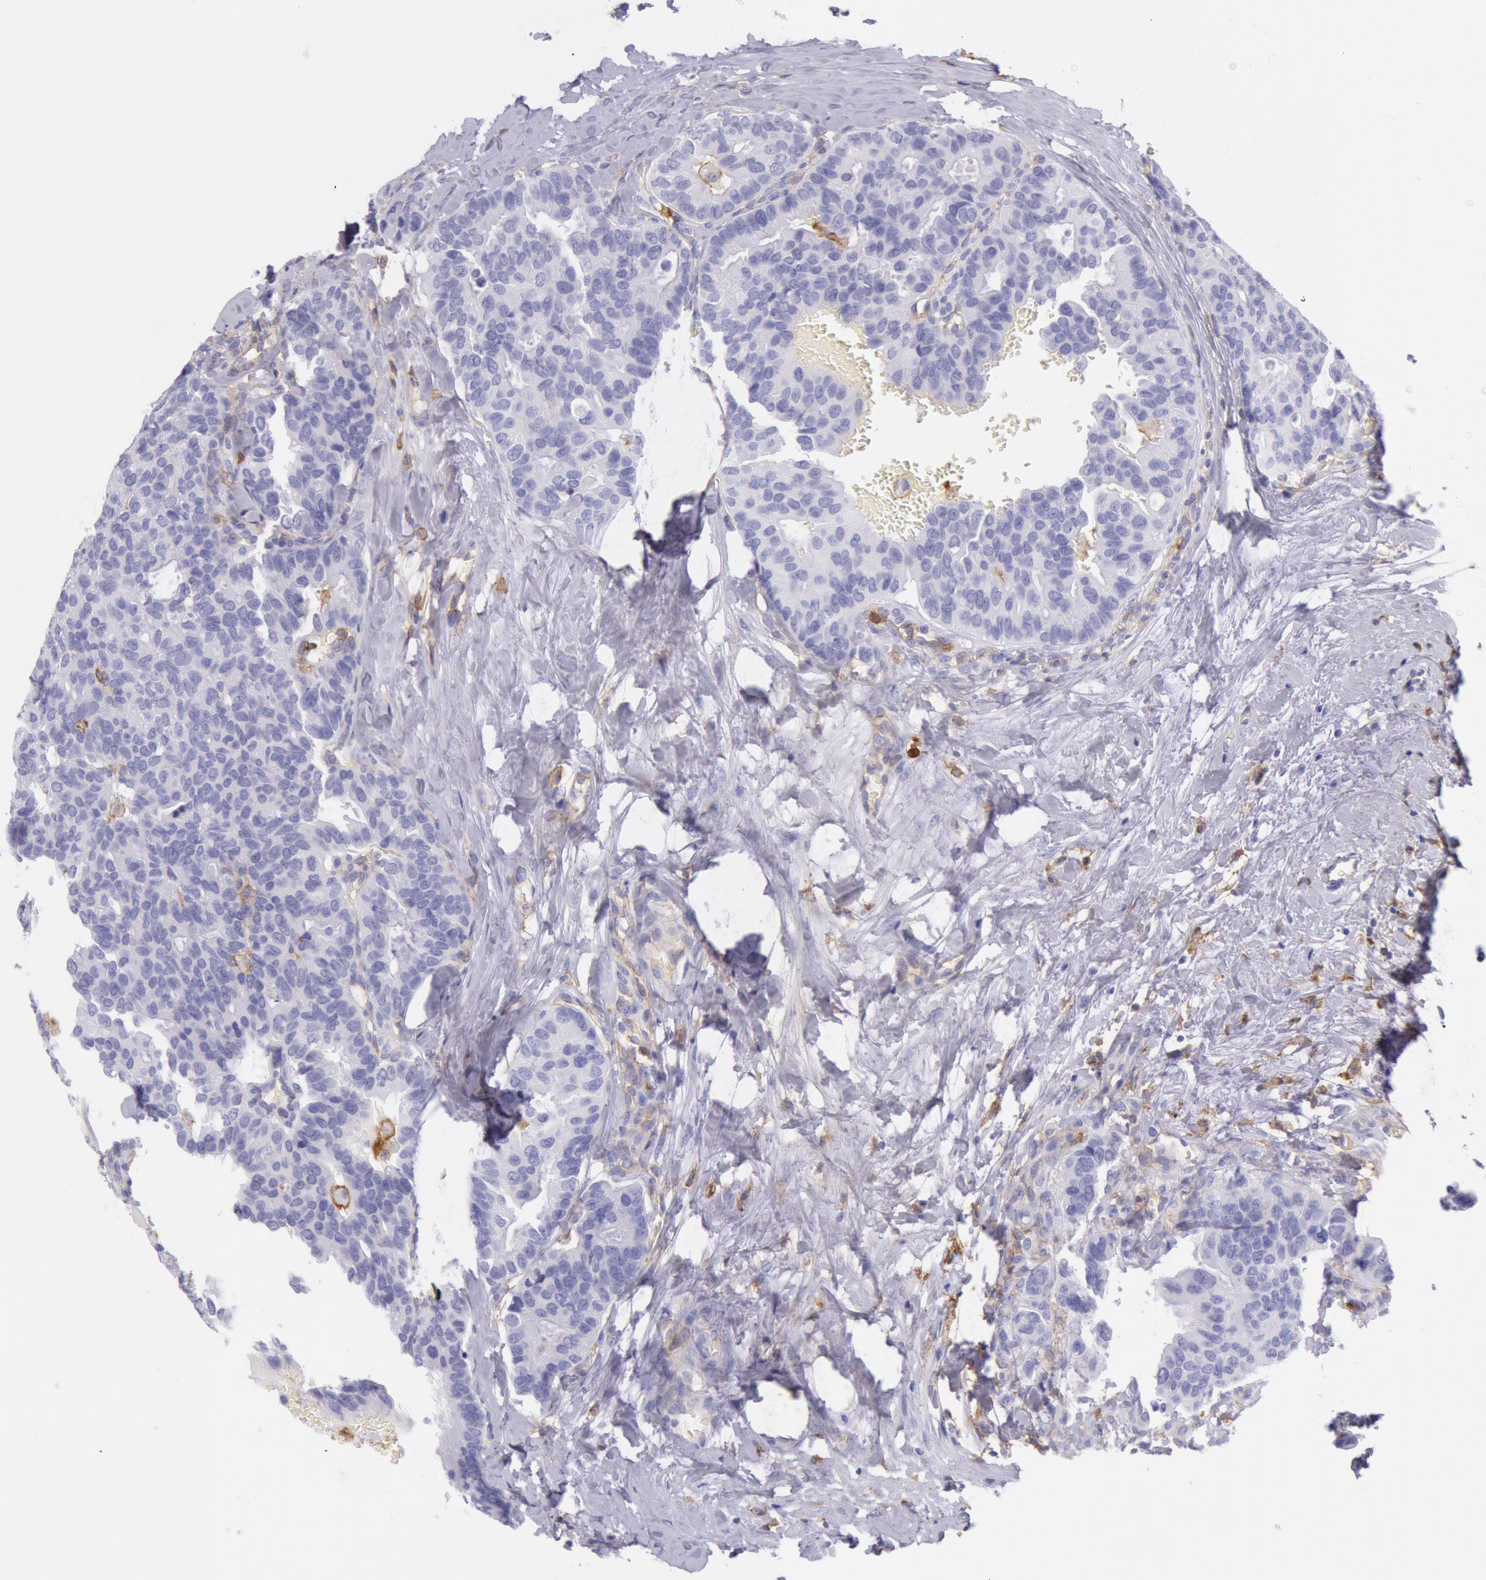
{"staining": {"intensity": "weak", "quantity": "<25%", "location": "cytoplasmic/membranous"}, "tissue": "breast cancer", "cell_type": "Tumor cells", "image_type": "cancer", "snomed": [{"axis": "morphology", "description": "Duct carcinoma"}, {"axis": "topography", "description": "Breast"}], "caption": "Human breast cancer stained for a protein using IHC shows no expression in tumor cells.", "gene": "LYN", "patient": {"sex": "female", "age": 69}}